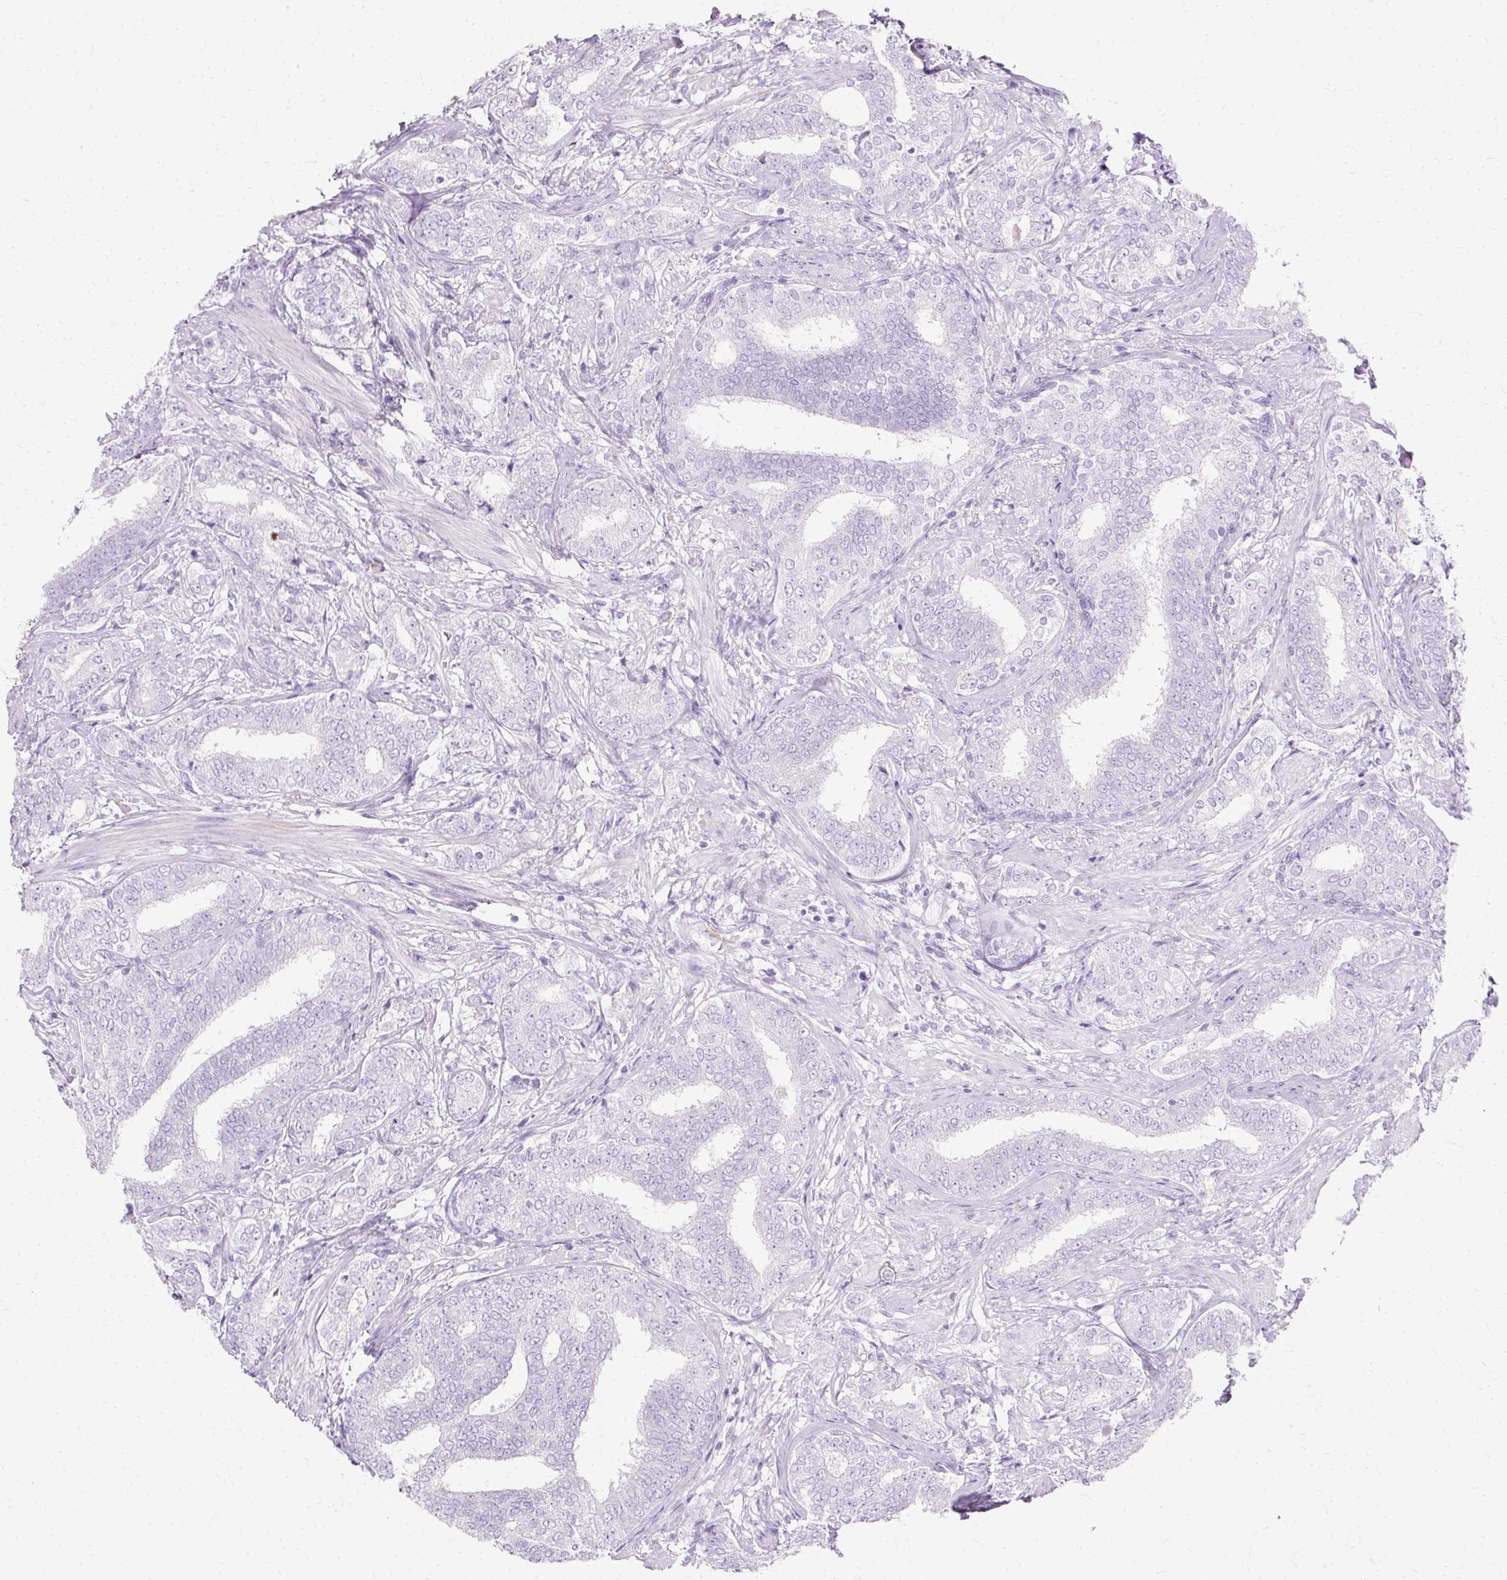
{"staining": {"intensity": "negative", "quantity": "none", "location": "none"}, "tissue": "prostate cancer", "cell_type": "Tumor cells", "image_type": "cancer", "snomed": [{"axis": "morphology", "description": "Adenocarcinoma, High grade"}, {"axis": "topography", "description": "Prostate"}], "caption": "Immunohistochemical staining of human adenocarcinoma (high-grade) (prostate) displays no significant positivity in tumor cells.", "gene": "DEFA1", "patient": {"sex": "male", "age": 72}}